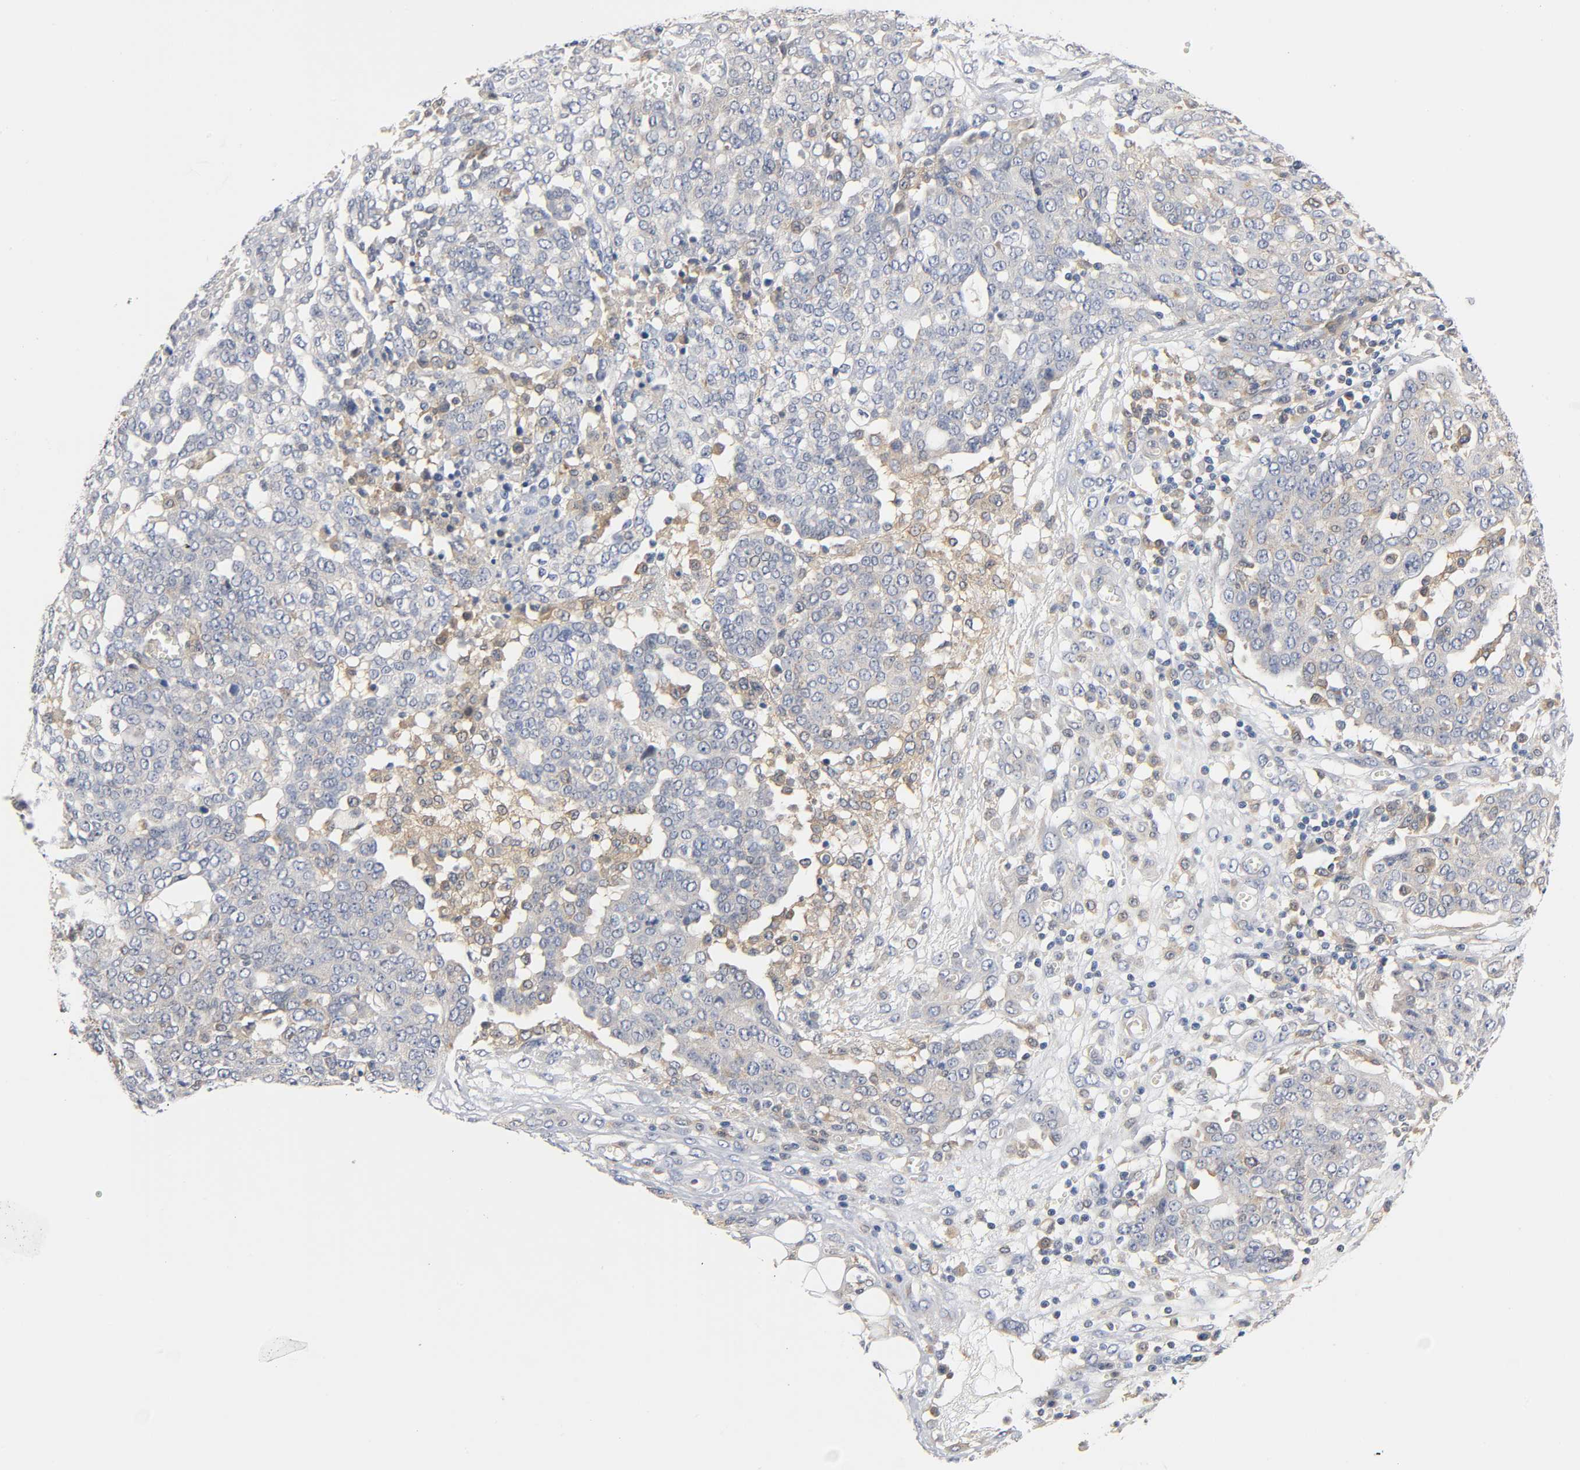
{"staining": {"intensity": "weak", "quantity": "25%-75%", "location": "cytoplasmic/membranous"}, "tissue": "ovarian cancer", "cell_type": "Tumor cells", "image_type": "cancer", "snomed": [{"axis": "morphology", "description": "Cystadenocarcinoma, serous, NOS"}, {"axis": "topography", "description": "Soft tissue"}, {"axis": "topography", "description": "Ovary"}], "caption": "Weak cytoplasmic/membranous protein staining is appreciated in approximately 25%-75% of tumor cells in ovarian serous cystadenocarcinoma. The protein is shown in brown color, while the nuclei are stained blue.", "gene": "FYN", "patient": {"sex": "female", "age": 57}}